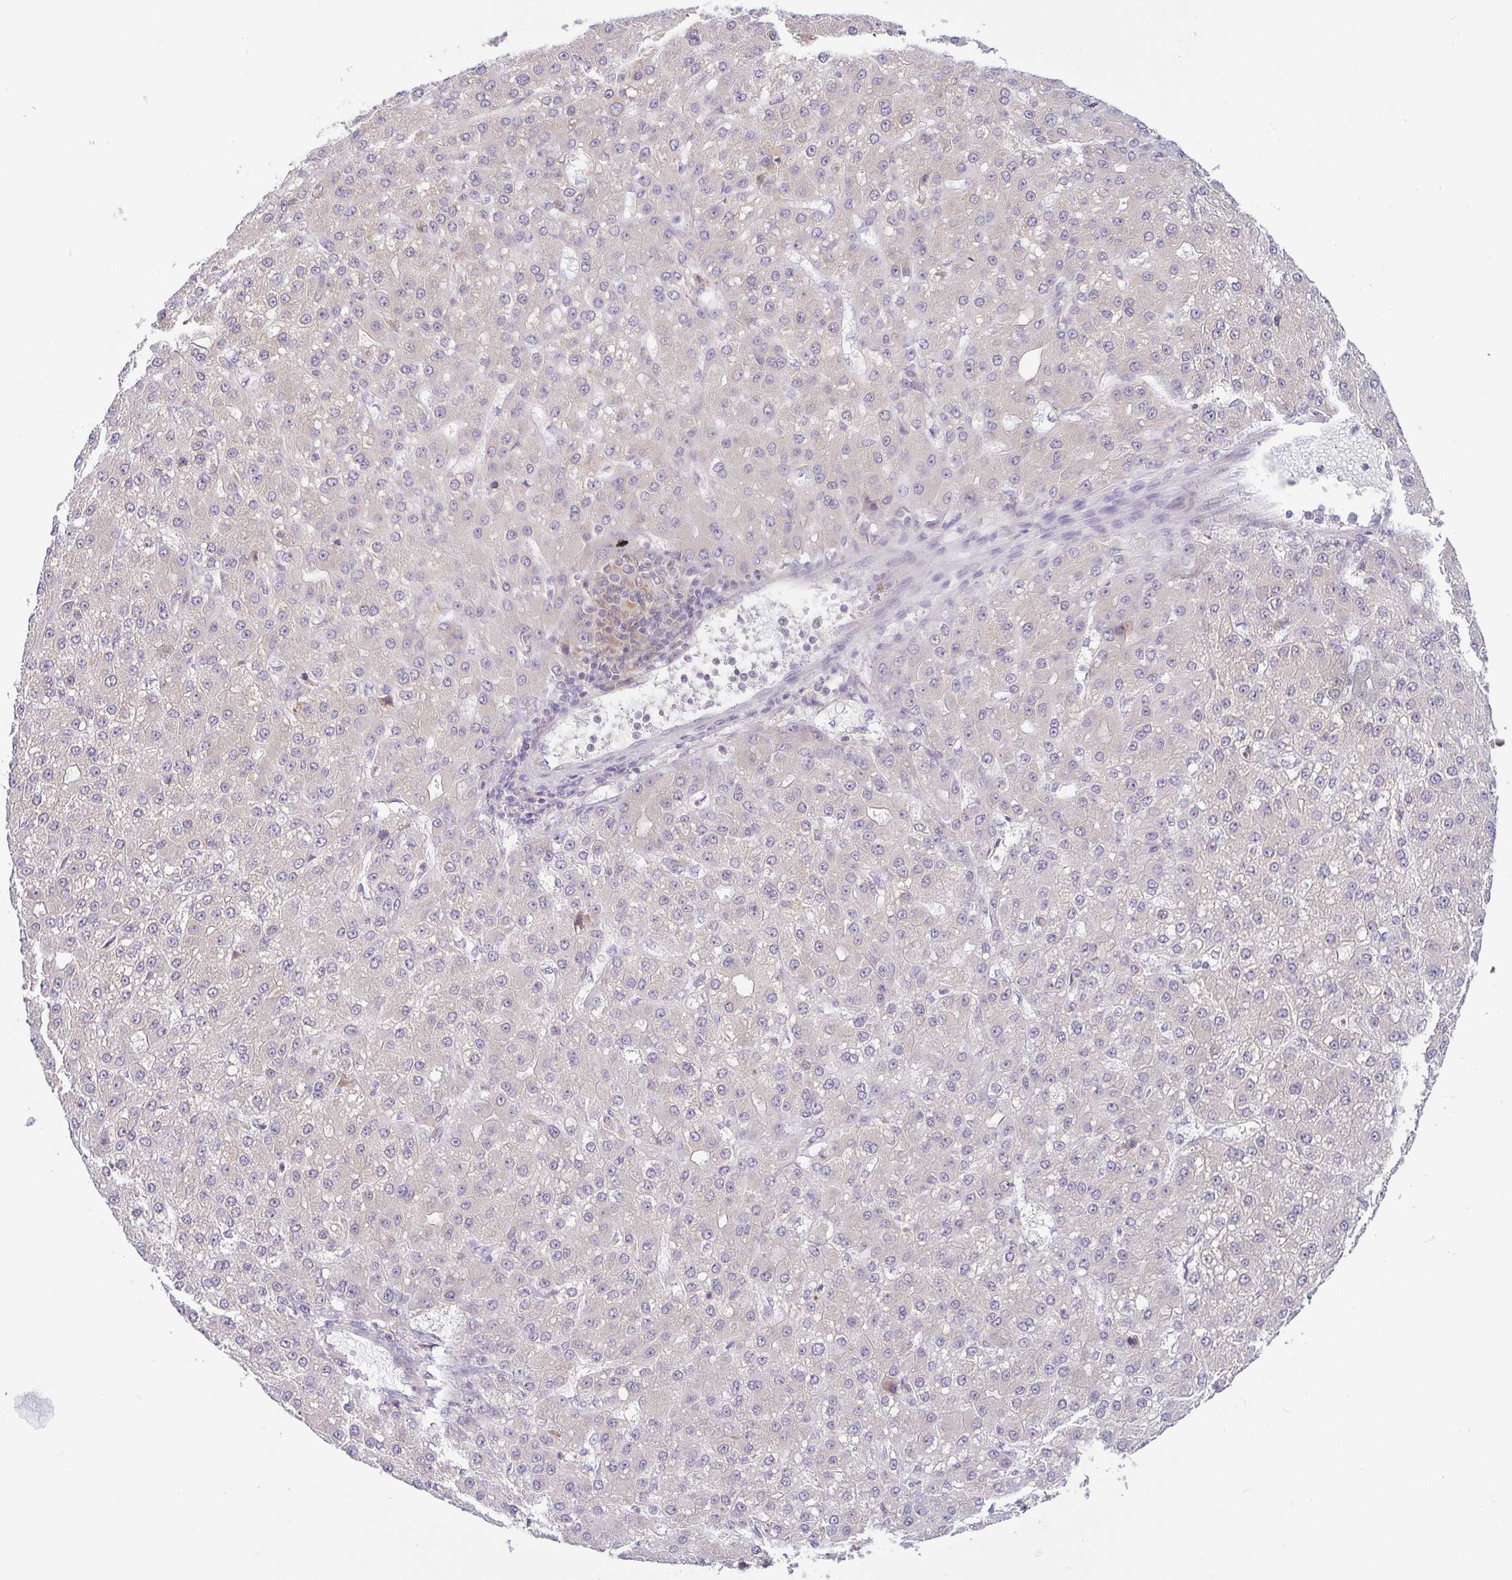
{"staining": {"intensity": "negative", "quantity": "none", "location": "none"}, "tissue": "liver cancer", "cell_type": "Tumor cells", "image_type": "cancer", "snomed": [{"axis": "morphology", "description": "Carcinoma, Hepatocellular, NOS"}, {"axis": "topography", "description": "Liver"}], "caption": "A high-resolution image shows immunohistochemistry staining of hepatocellular carcinoma (liver), which demonstrates no significant positivity in tumor cells.", "gene": "DERL2", "patient": {"sex": "male", "age": 67}}